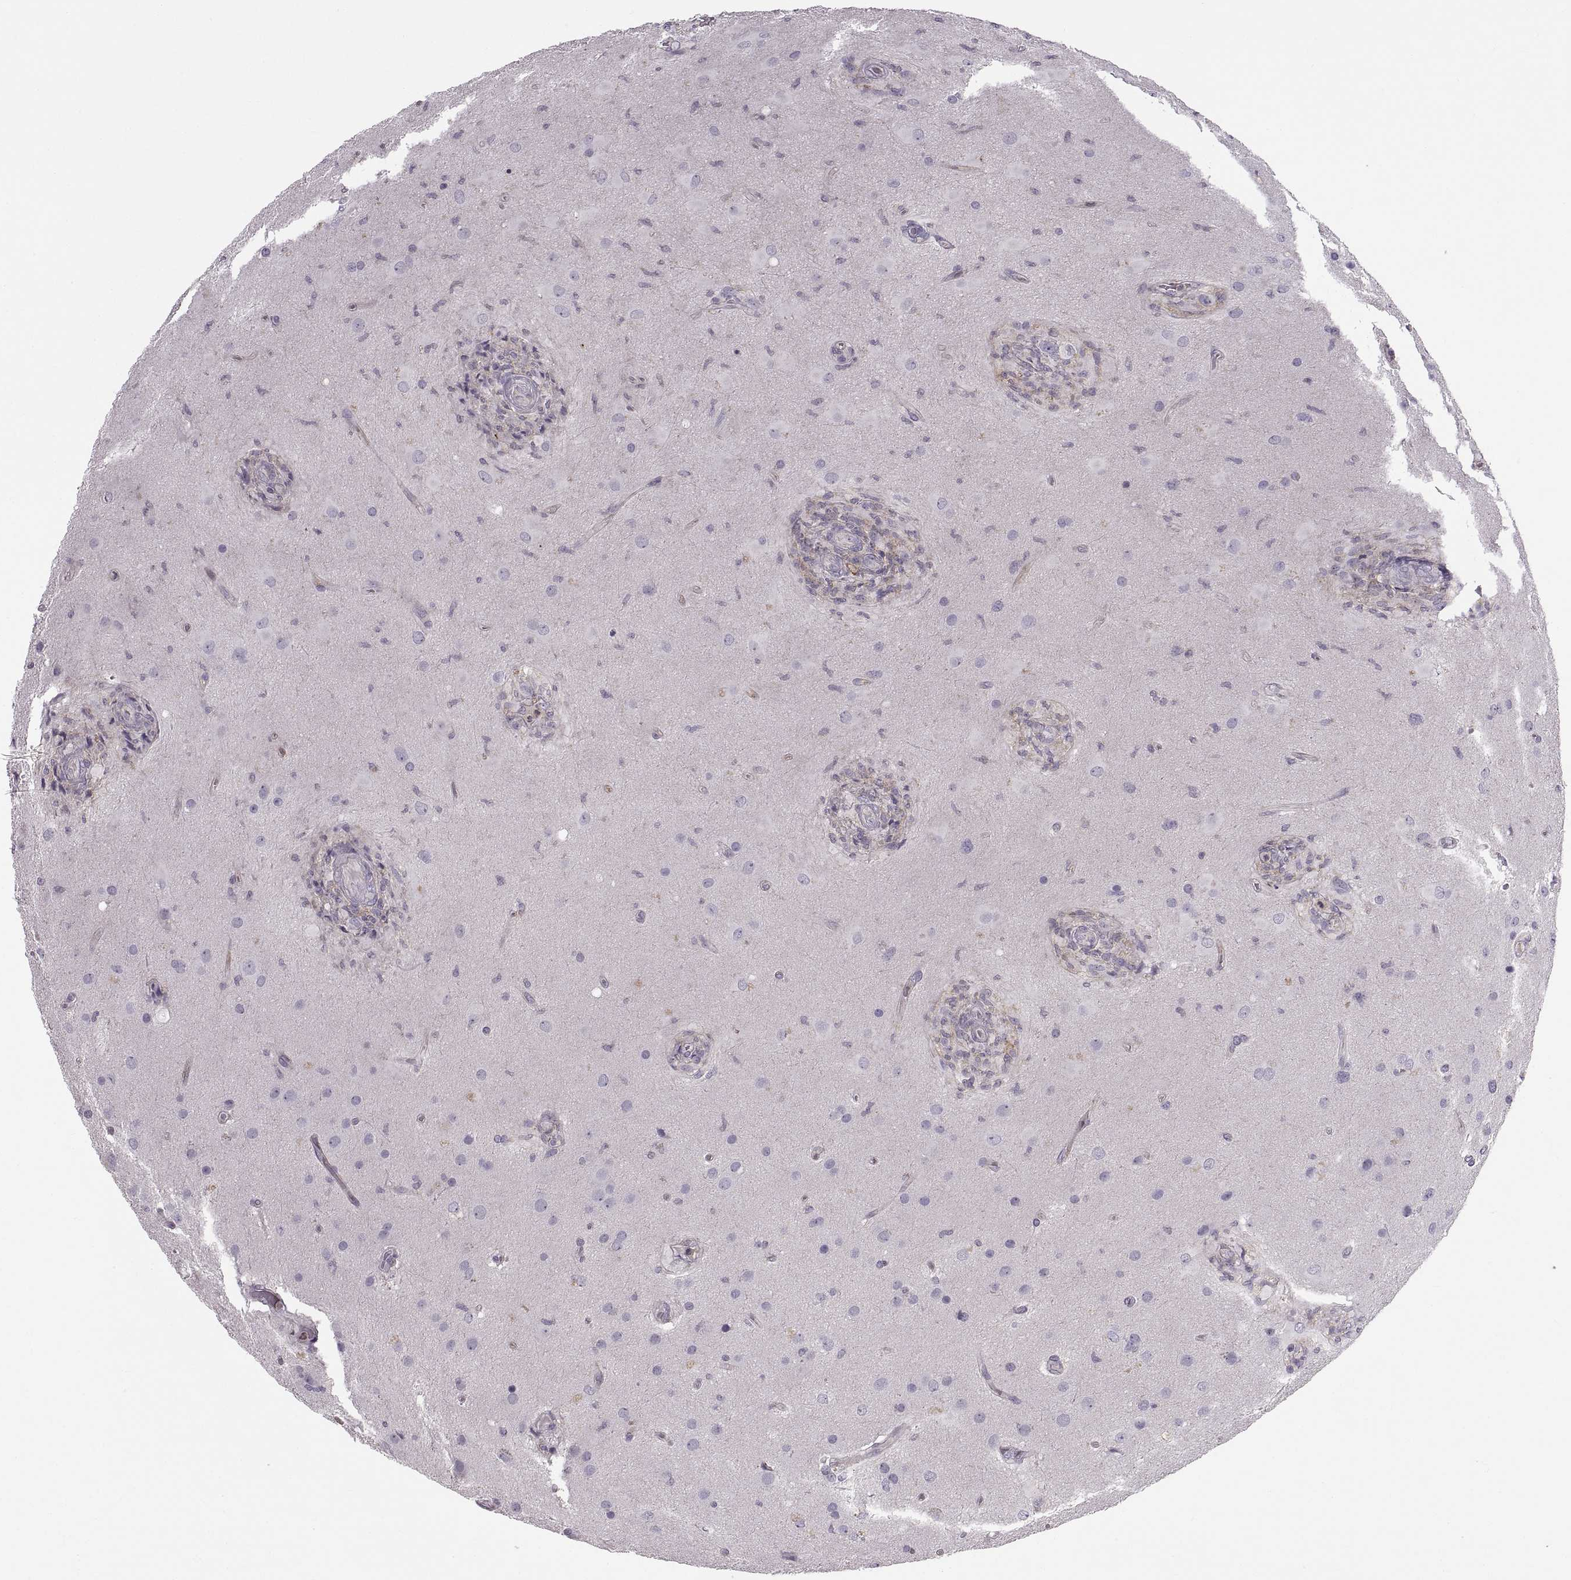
{"staining": {"intensity": "negative", "quantity": "none", "location": "none"}, "tissue": "glioma", "cell_type": "Tumor cells", "image_type": "cancer", "snomed": [{"axis": "morphology", "description": "Glioma, malignant, High grade"}, {"axis": "topography", "description": "Brain"}], "caption": "The image shows no staining of tumor cells in glioma.", "gene": "RALB", "patient": {"sex": "male", "age": 68}}